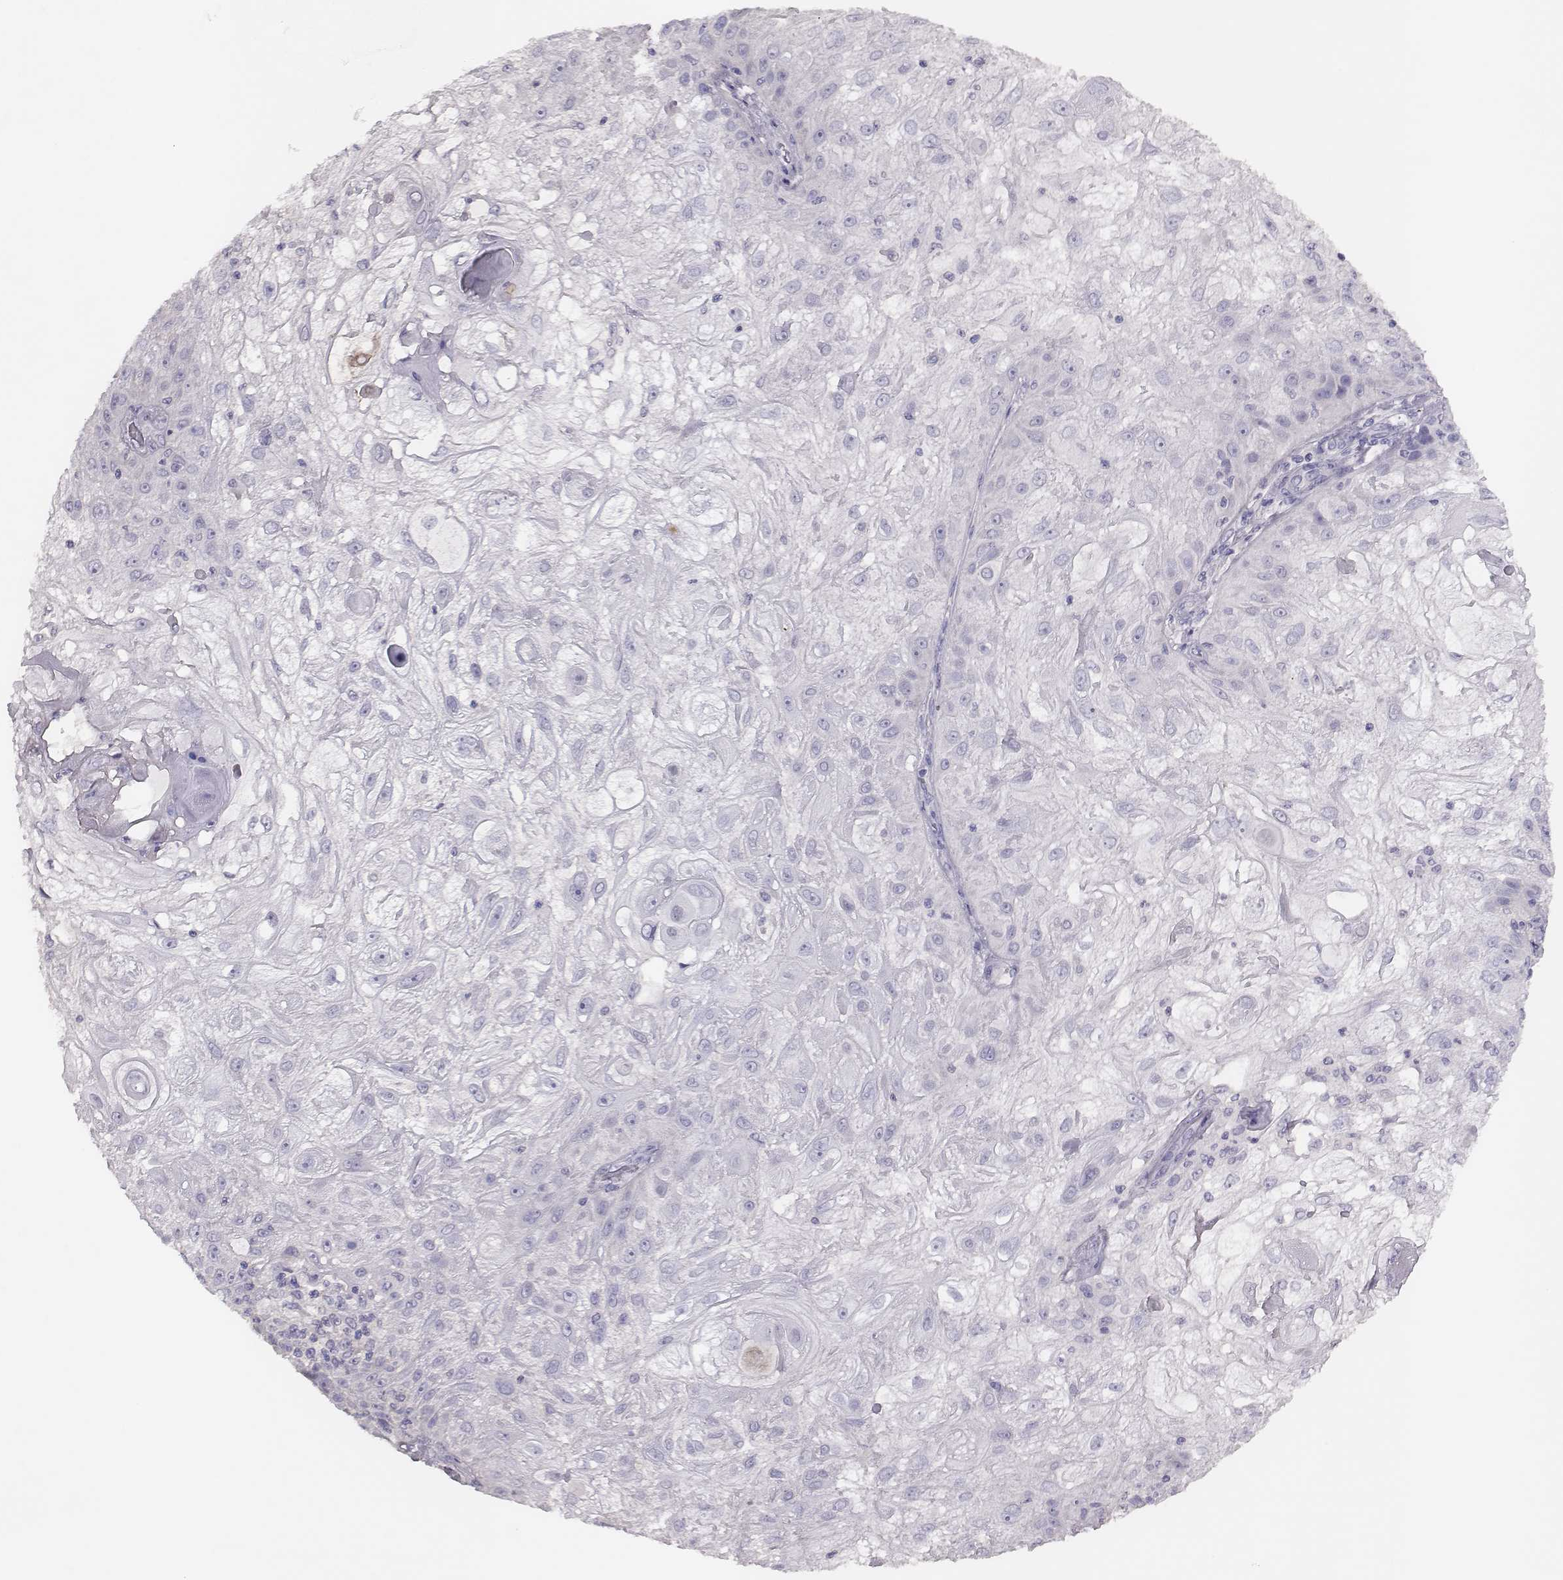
{"staining": {"intensity": "negative", "quantity": "none", "location": "none"}, "tissue": "skin cancer", "cell_type": "Tumor cells", "image_type": "cancer", "snomed": [{"axis": "morphology", "description": "Normal tissue, NOS"}, {"axis": "morphology", "description": "Squamous cell carcinoma, NOS"}, {"axis": "topography", "description": "Skin"}], "caption": "Immunohistochemistry (IHC) photomicrograph of skin cancer stained for a protein (brown), which displays no expression in tumor cells.", "gene": "P2RY10", "patient": {"sex": "female", "age": 83}}